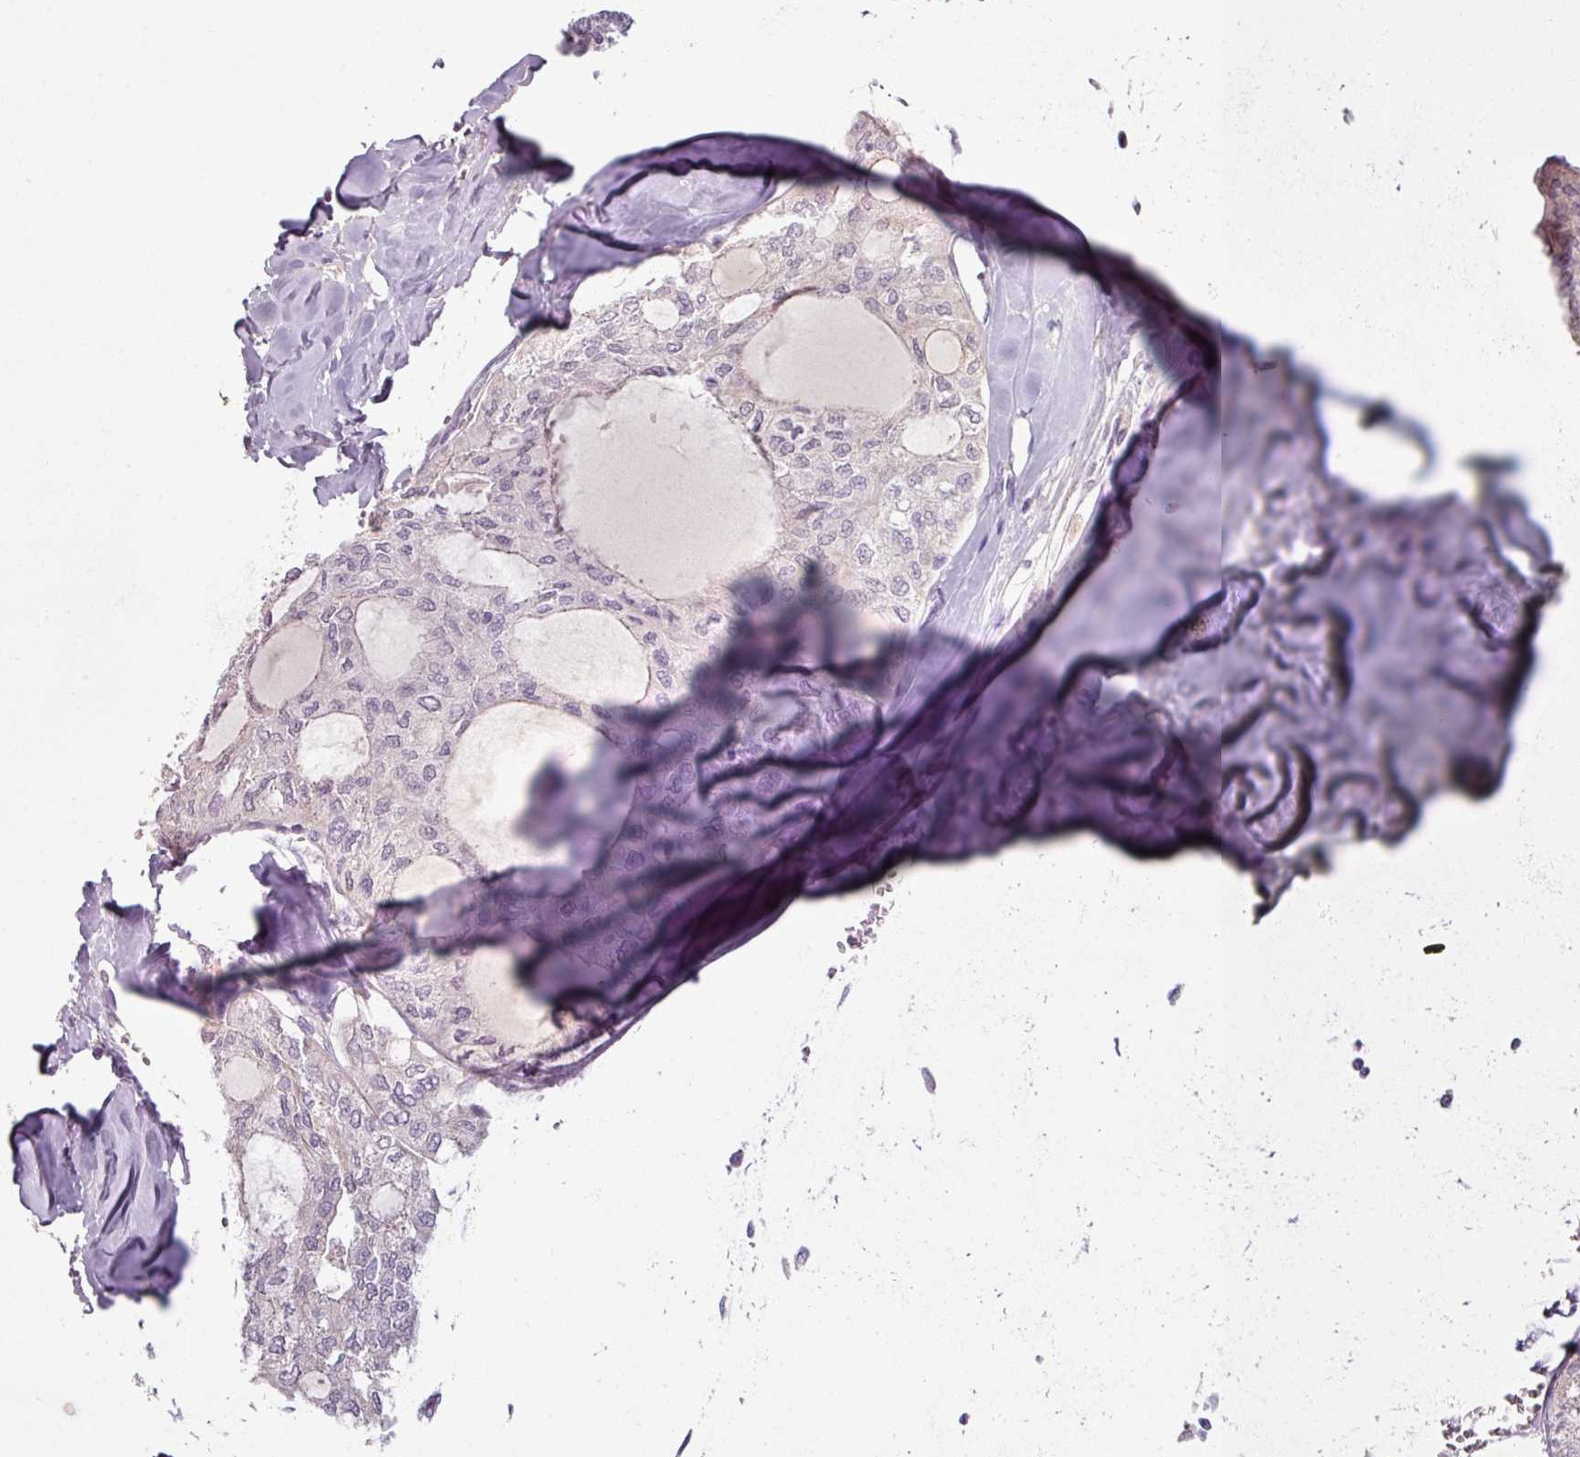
{"staining": {"intensity": "negative", "quantity": "none", "location": "none"}, "tissue": "thyroid cancer", "cell_type": "Tumor cells", "image_type": "cancer", "snomed": [{"axis": "morphology", "description": "Follicular adenoma carcinoma, NOS"}, {"axis": "topography", "description": "Thyroid gland"}], "caption": "This is an IHC histopathology image of human follicular adenoma carcinoma (thyroid). There is no staining in tumor cells.", "gene": "UVSSA", "patient": {"sex": "male", "age": 75}}